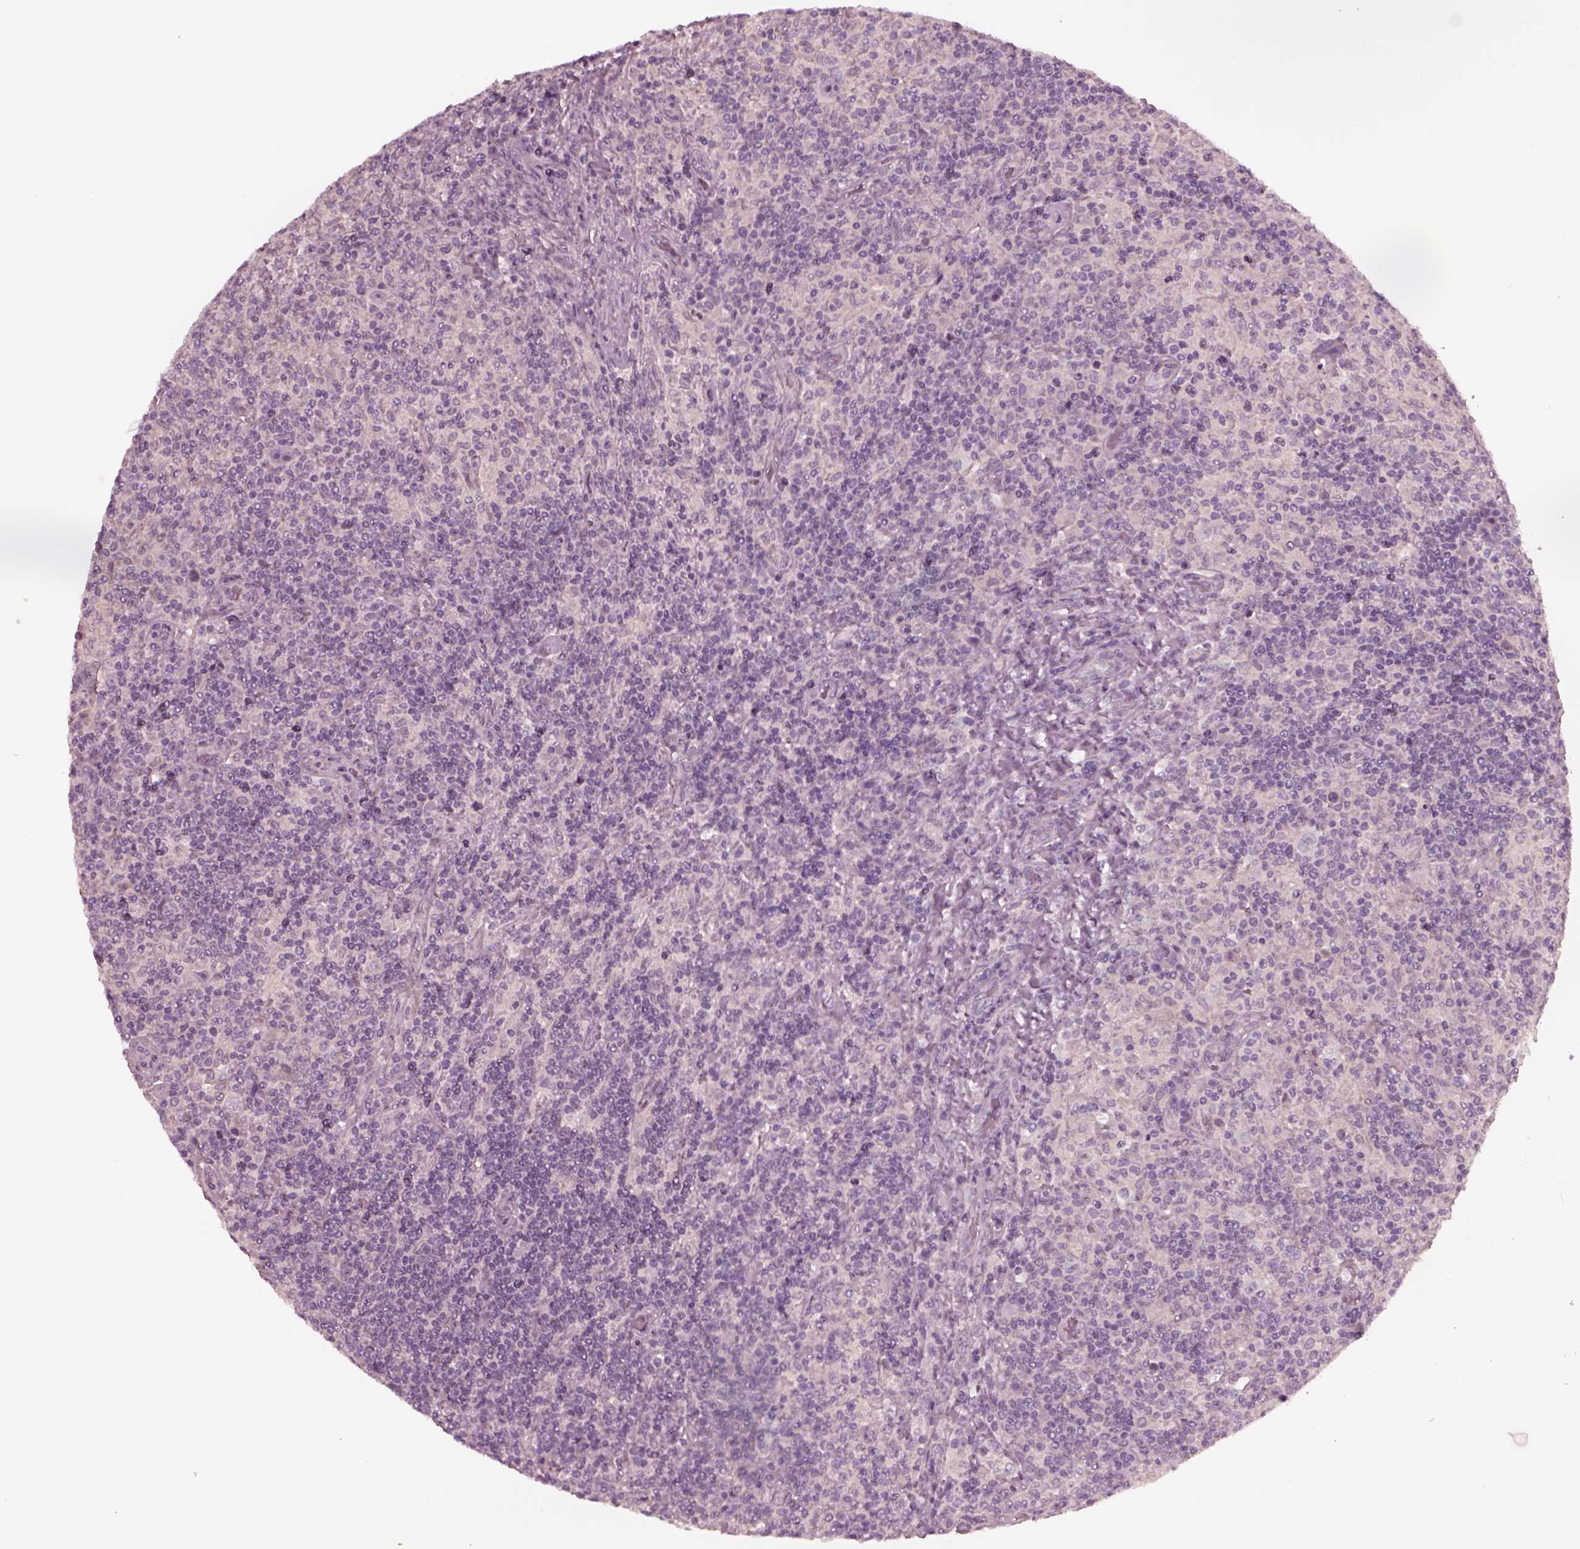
{"staining": {"intensity": "negative", "quantity": "none", "location": "none"}, "tissue": "lymphoma", "cell_type": "Tumor cells", "image_type": "cancer", "snomed": [{"axis": "morphology", "description": "Hodgkin's disease, NOS"}, {"axis": "topography", "description": "Lymph node"}], "caption": "Immunohistochemistry (IHC) image of neoplastic tissue: human lymphoma stained with DAB demonstrates no significant protein staining in tumor cells.", "gene": "YY2", "patient": {"sex": "male", "age": 70}}